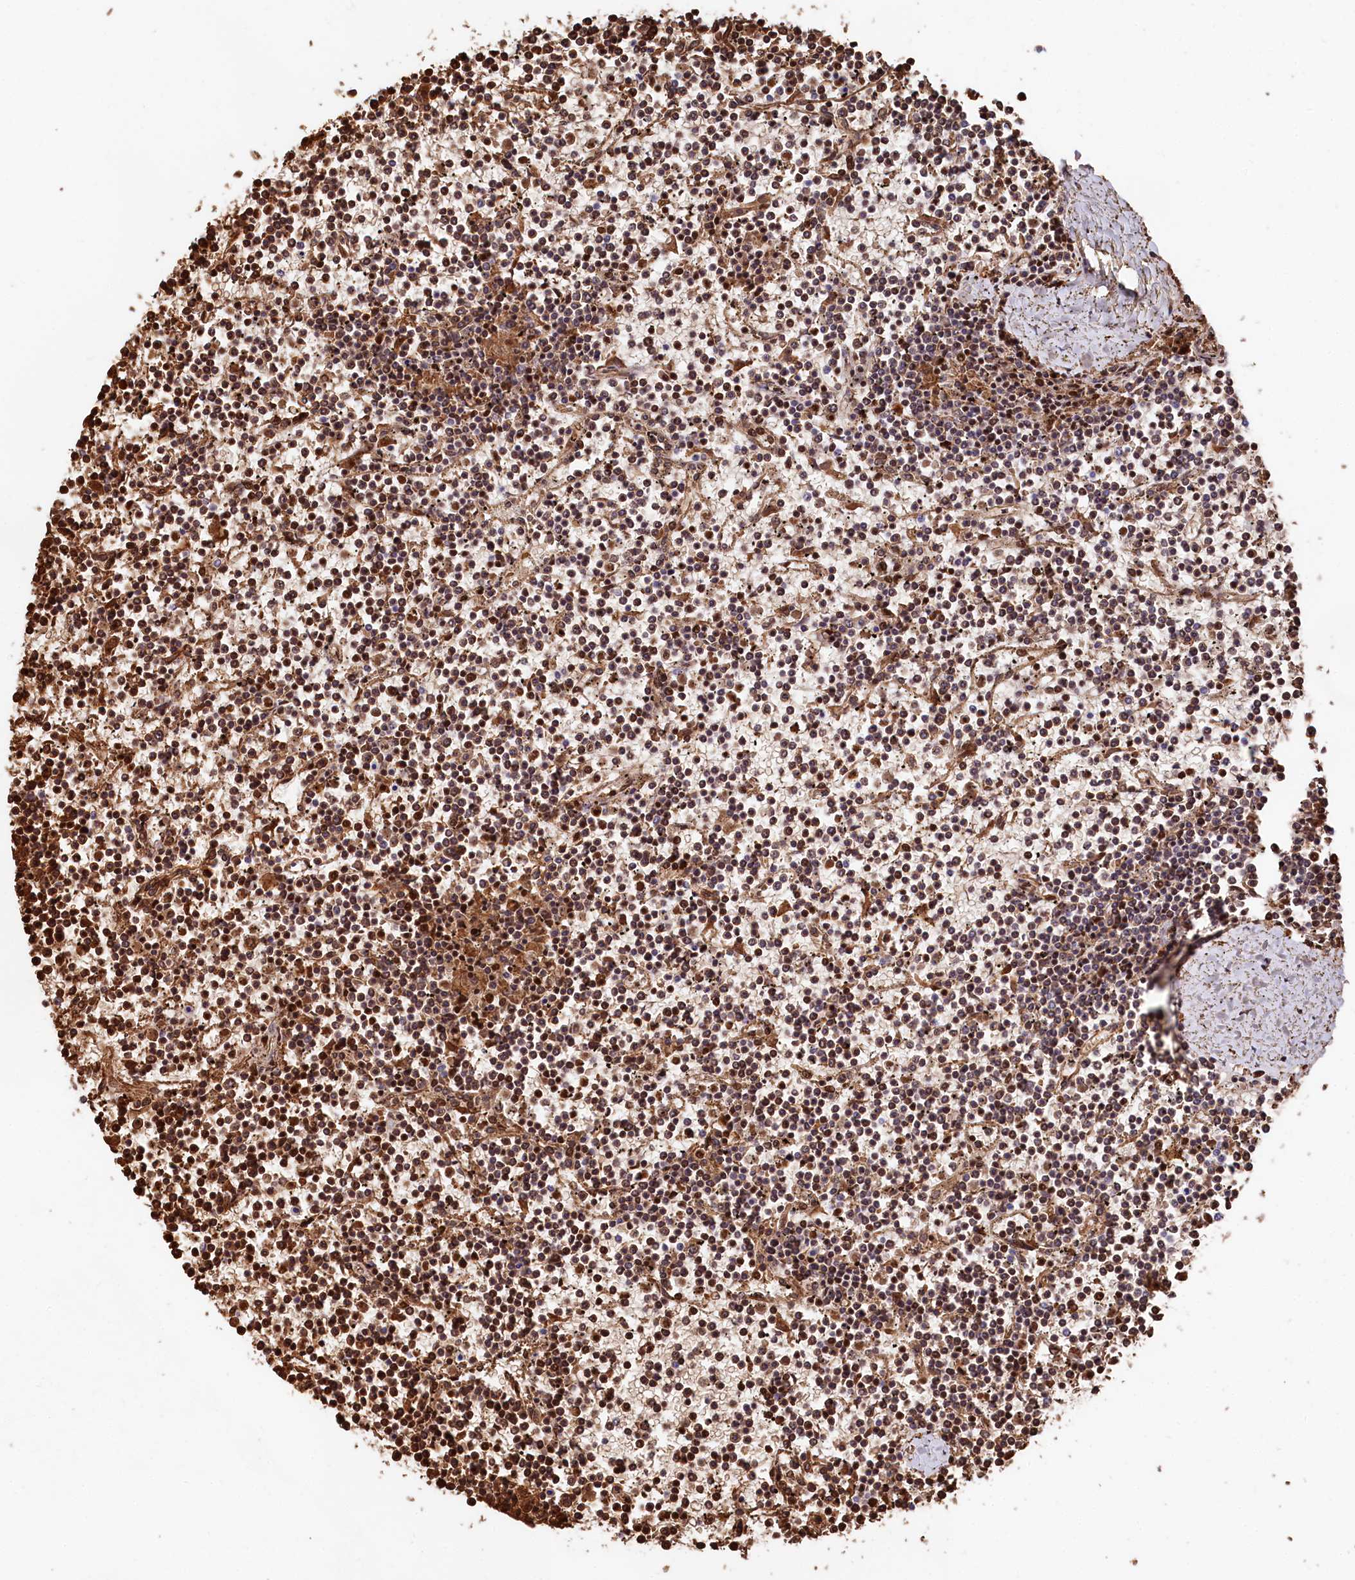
{"staining": {"intensity": "moderate", "quantity": "25%-75%", "location": "cytoplasmic/membranous,nuclear"}, "tissue": "lymphoma", "cell_type": "Tumor cells", "image_type": "cancer", "snomed": [{"axis": "morphology", "description": "Malignant lymphoma, non-Hodgkin's type, Low grade"}, {"axis": "topography", "description": "Spleen"}], "caption": "This photomicrograph exhibits immunohistochemistry (IHC) staining of malignant lymphoma, non-Hodgkin's type (low-grade), with medium moderate cytoplasmic/membranous and nuclear staining in about 25%-75% of tumor cells.", "gene": "TNKS1BP1", "patient": {"sex": "female", "age": 19}}